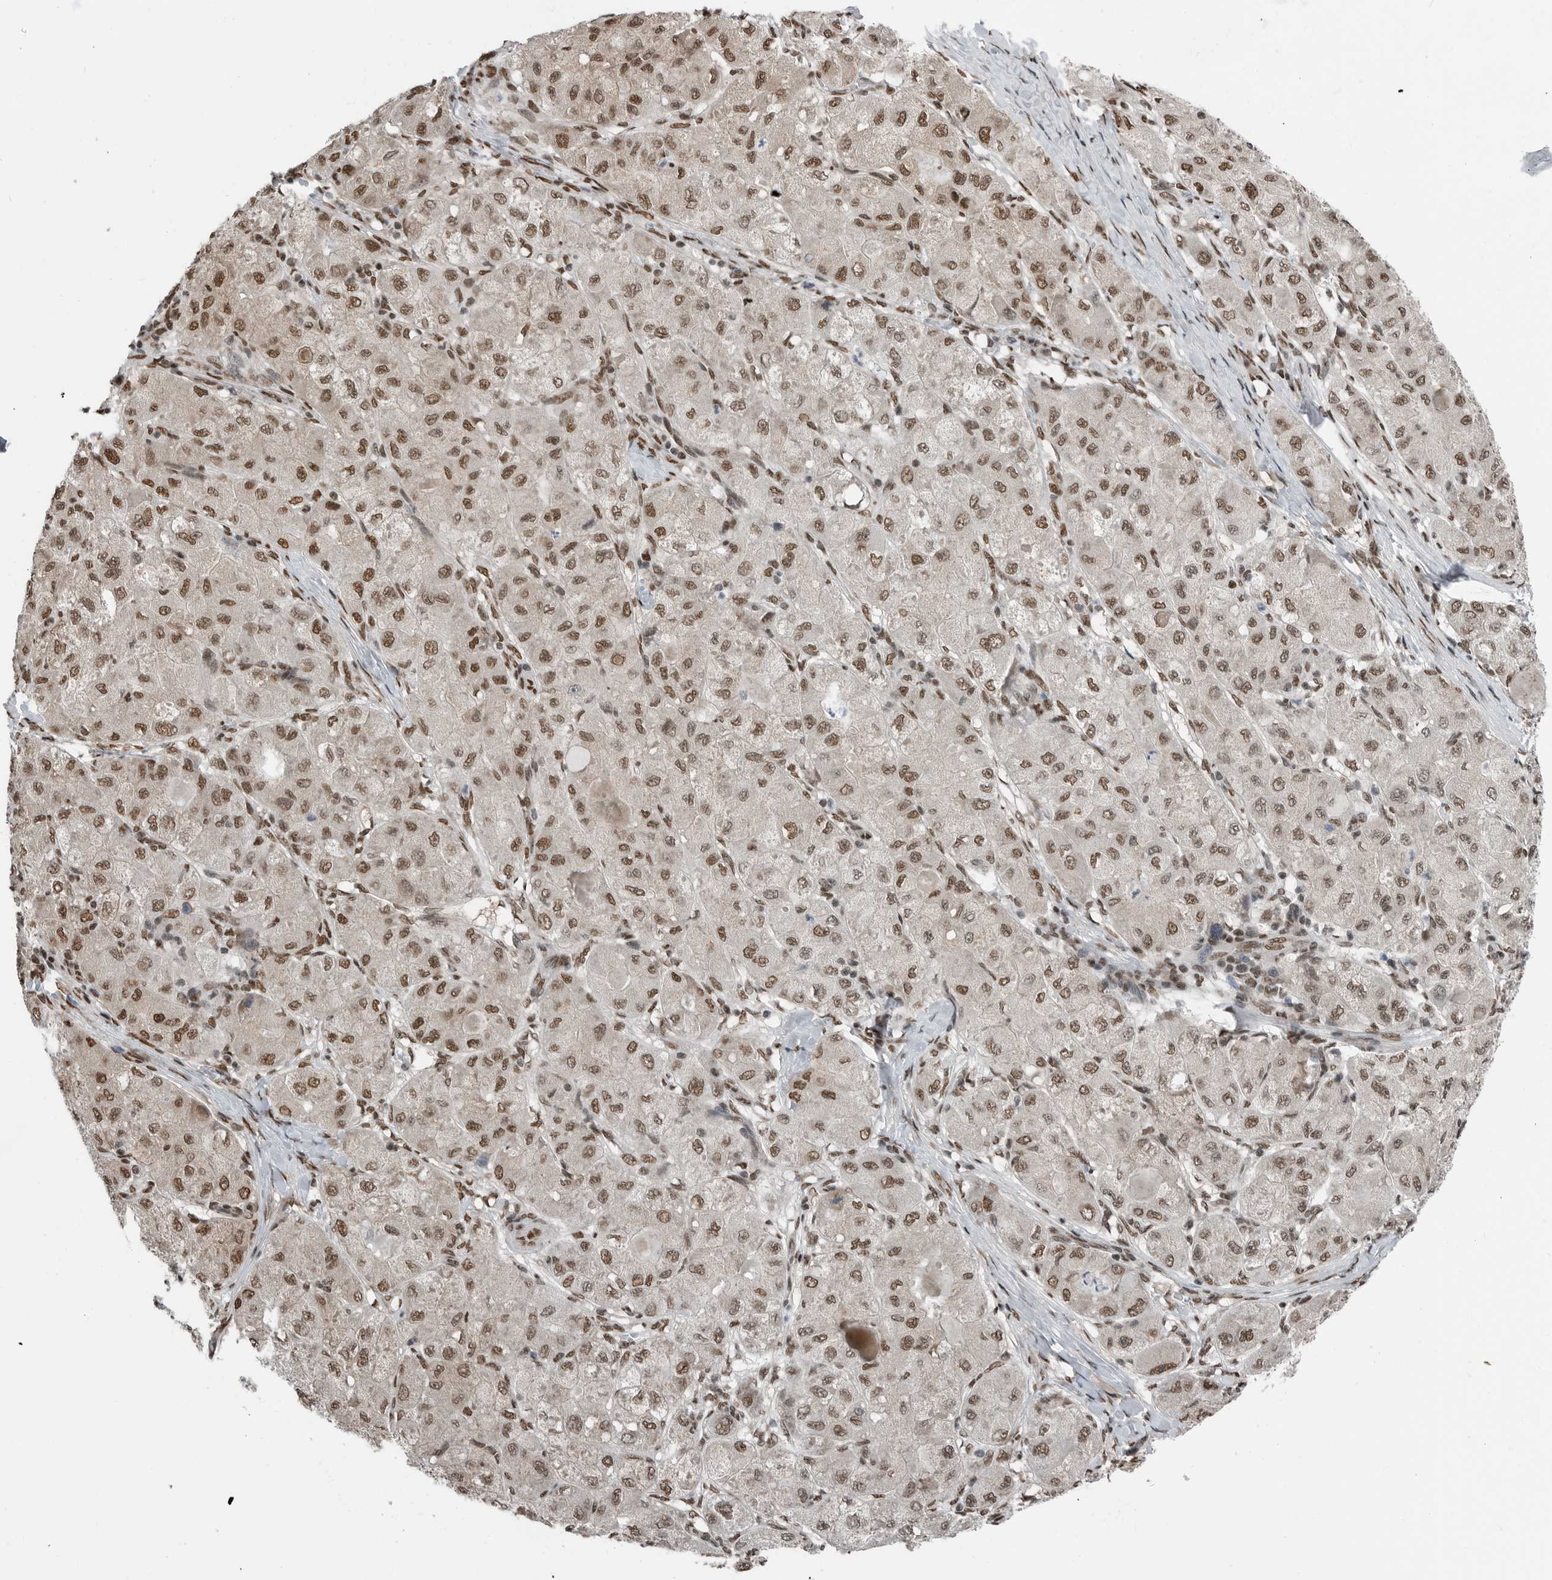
{"staining": {"intensity": "moderate", "quantity": ">75%", "location": "nuclear"}, "tissue": "liver cancer", "cell_type": "Tumor cells", "image_type": "cancer", "snomed": [{"axis": "morphology", "description": "Carcinoma, Hepatocellular, NOS"}, {"axis": "topography", "description": "Liver"}], "caption": "Immunohistochemistry (IHC) micrograph of neoplastic tissue: human liver hepatocellular carcinoma stained using IHC shows medium levels of moderate protein expression localized specifically in the nuclear of tumor cells, appearing as a nuclear brown color.", "gene": "BLZF1", "patient": {"sex": "male", "age": 80}}